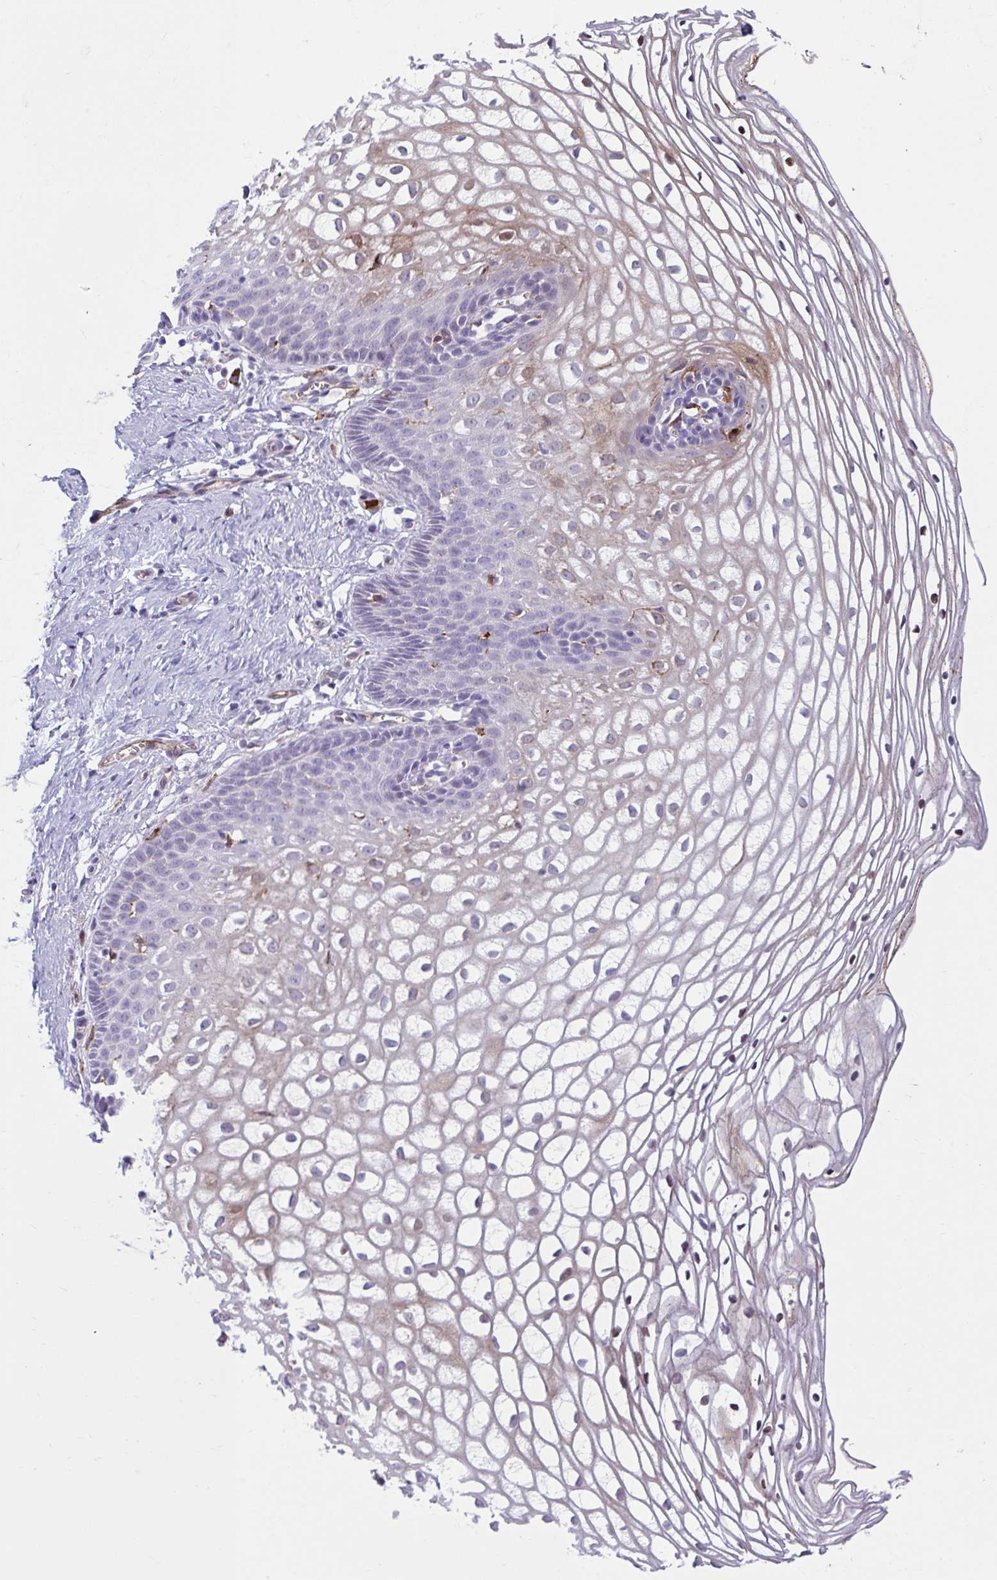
{"staining": {"intensity": "negative", "quantity": "none", "location": "none"}, "tissue": "cervix", "cell_type": "Glandular cells", "image_type": "normal", "snomed": [{"axis": "morphology", "description": "Normal tissue, NOS"}, {"axis": "topography", "description": "Cervix"}], "caption": "The micrograph reveals no staining of glandular cells in unremarkable cervix.", "gene": "CEP120", "patient": {"sex": "female", "age": 36}}